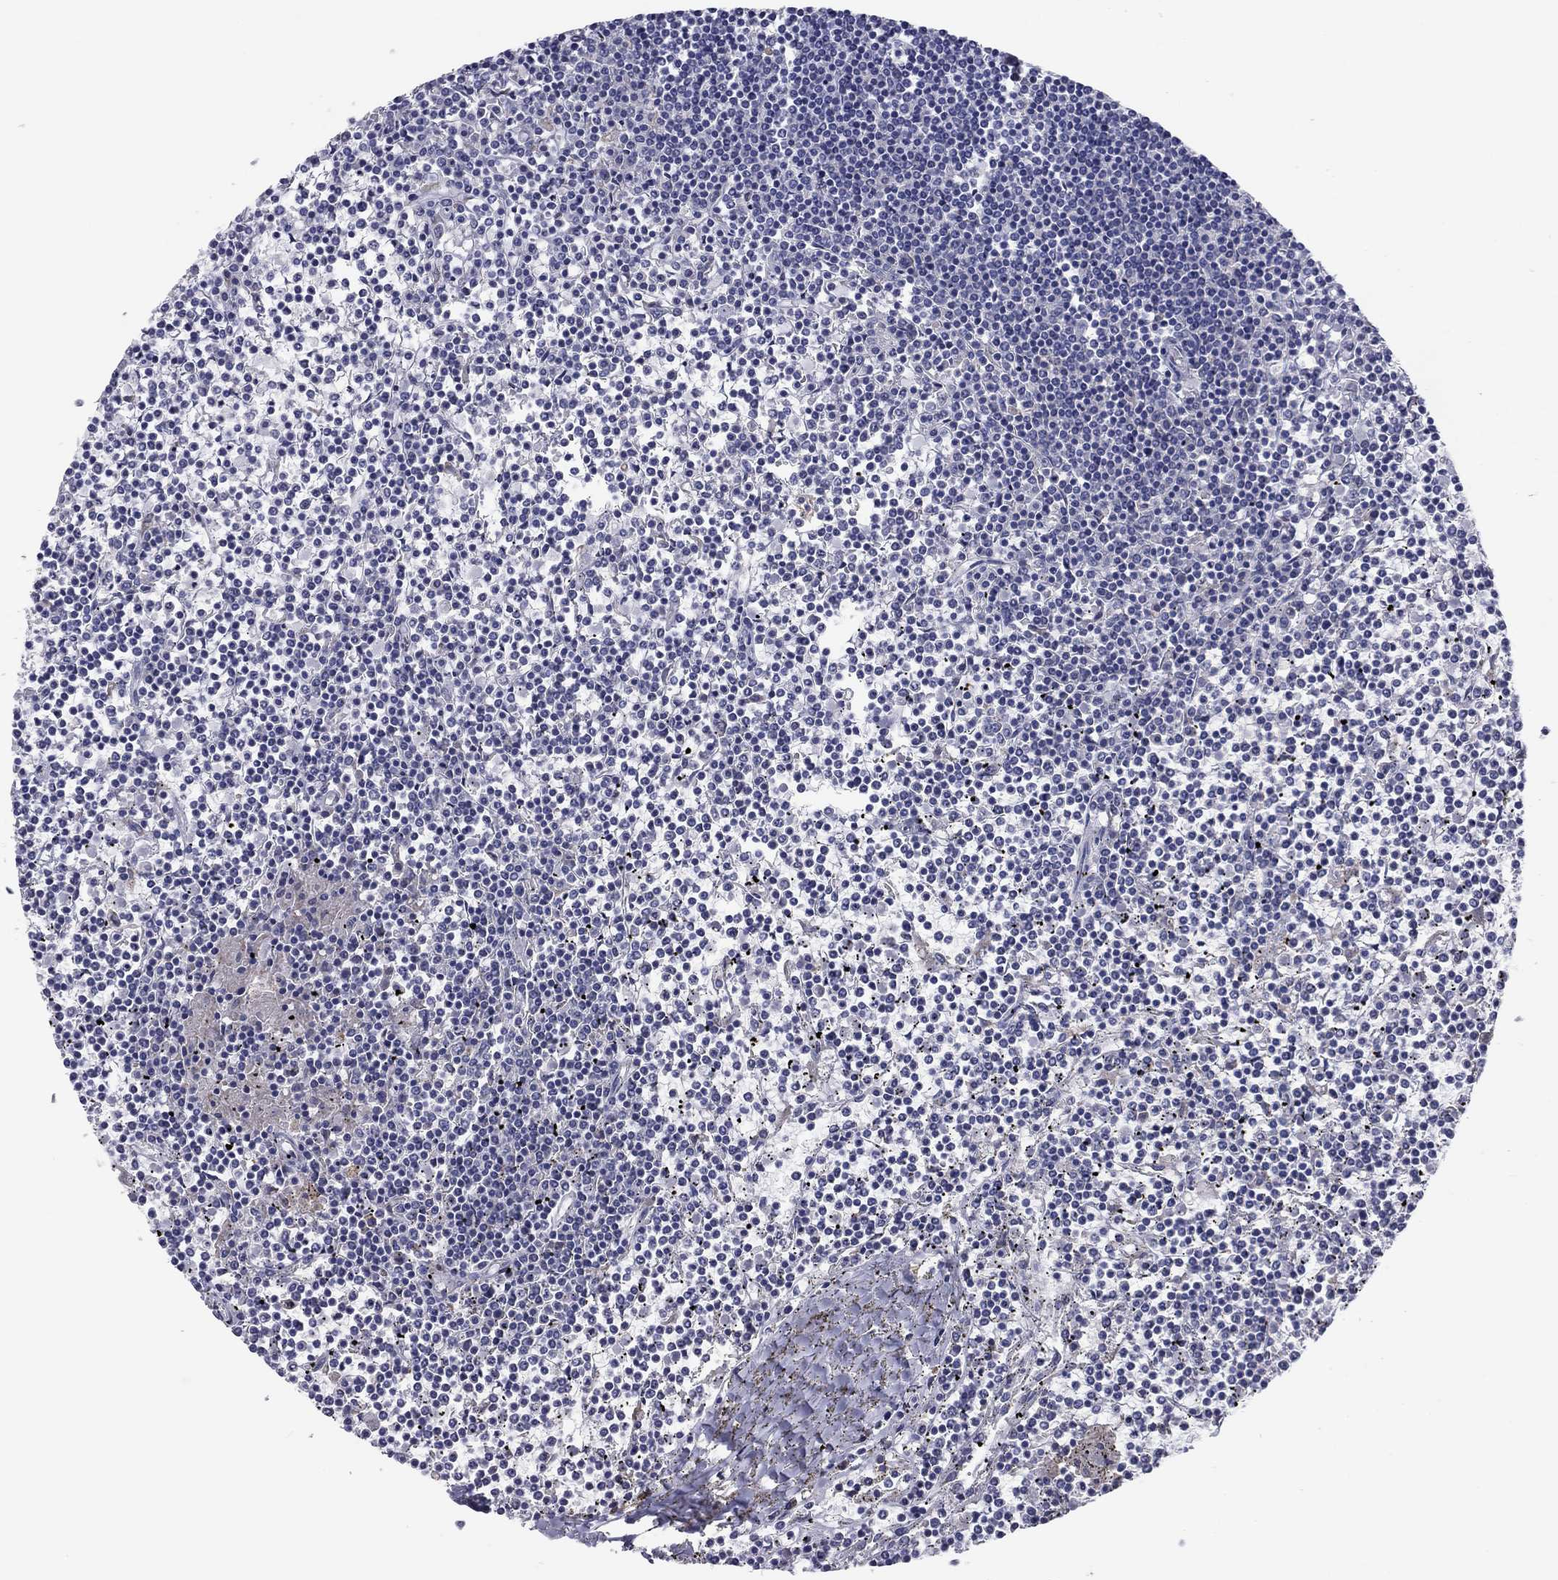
{"staining": {"intensity": "weak", "quantity": "<25%", "location": "cytoplasmic/membranous"}, "tissue": "lymphoma", "cell_type": "Tumor cells", "image_type": "cancer", "snomed": [{"axis": "morphology", "description": "Malignant lymphoma, non-Hodgkin's type, Low grade"}, {"axis": "topography", "description": "Spleen"}], "caption": "Immunohistochemistry (IHC) of human lymphoma demonstrates no staining in tumor cells. (IHC, brightfield microscopy, high magnification).", "gene": "GRK7", "patient": {"sex": "female", "age": 19}}